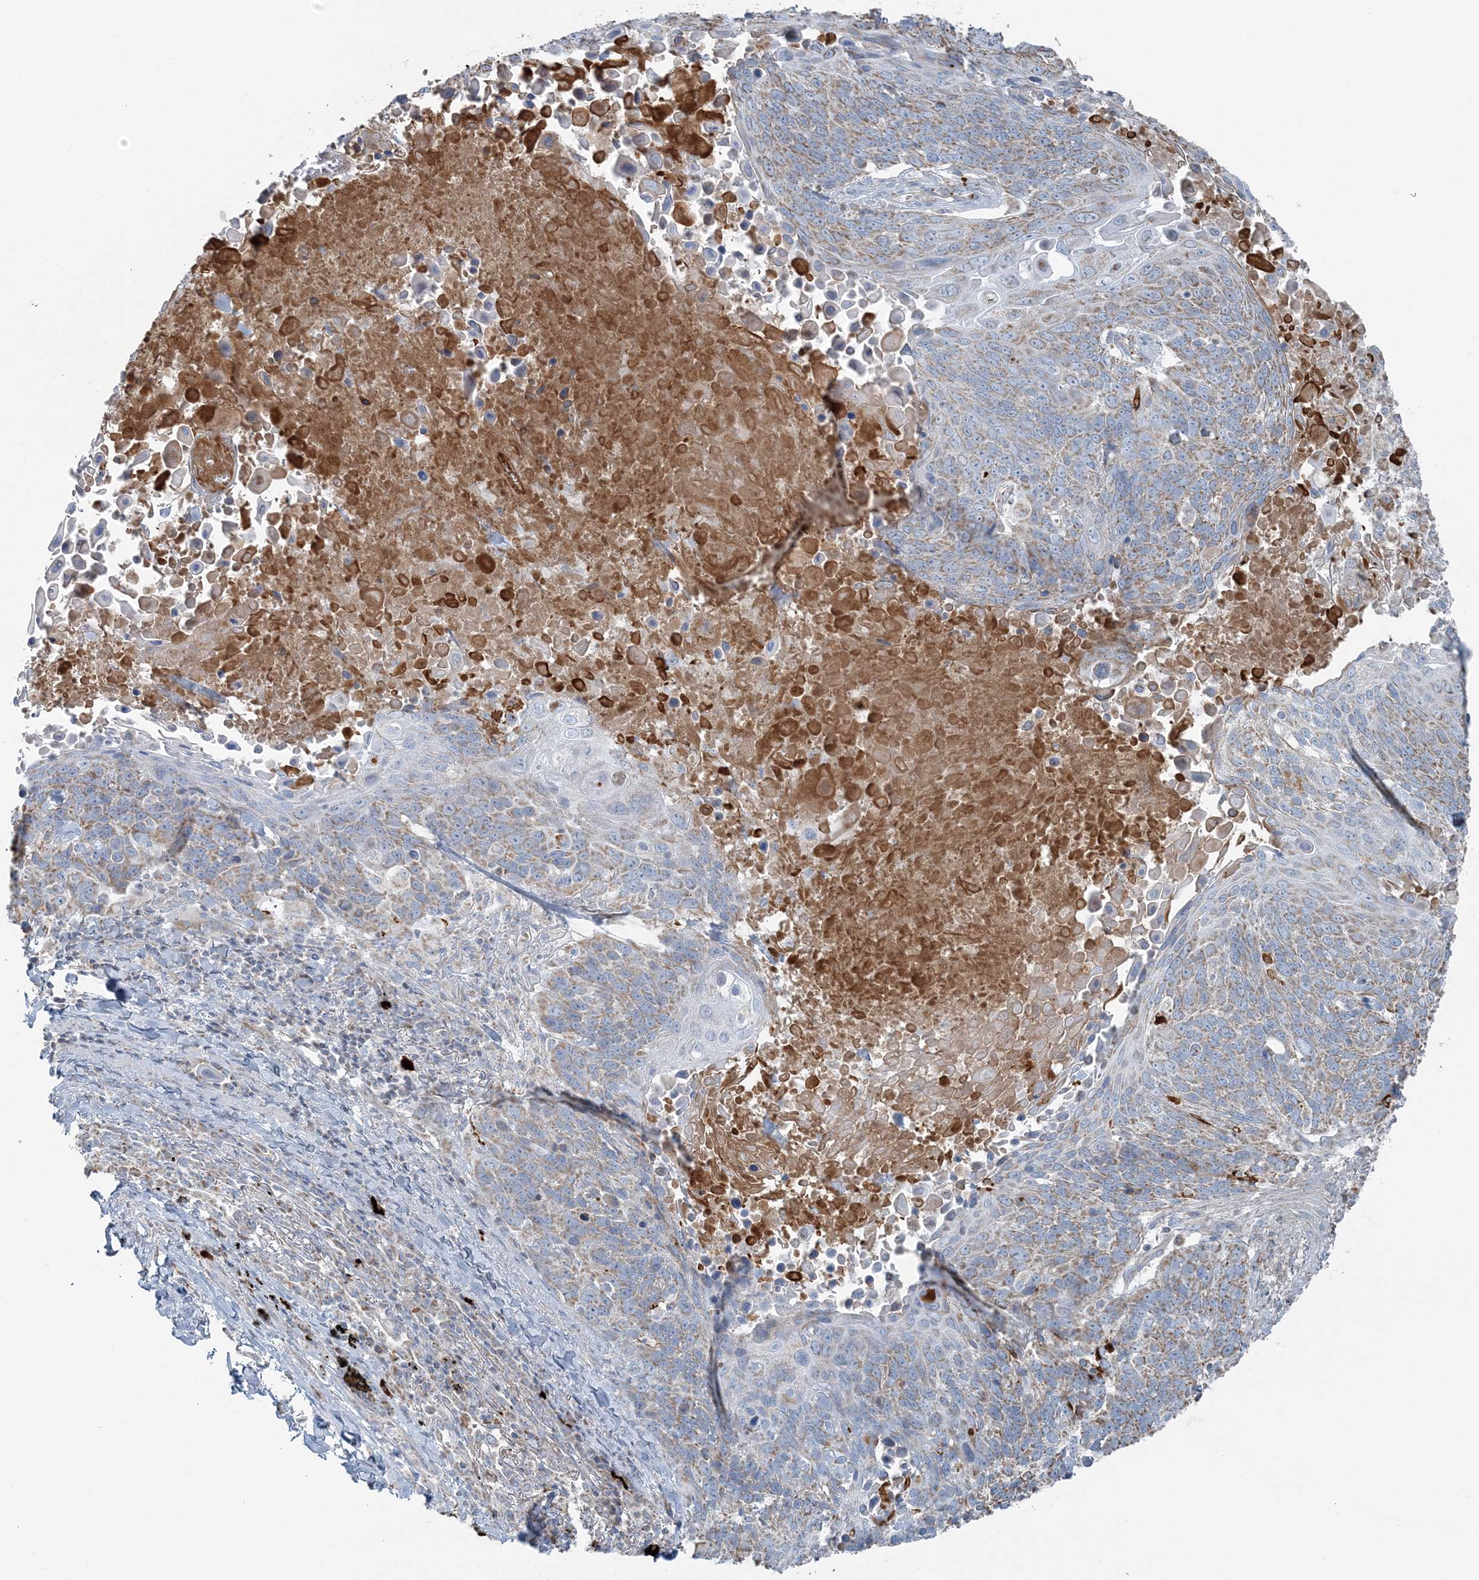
{"staining": {"intensity": "moderate", "quantity": "25%-75%", "location": "cytoplasmic/membranous"}, "tissue": "lung cancer", "cell_type": "Tumor cells", "image_type": "cancer", "snomed": [{"axis": "morphology", "description": "Squamous cell carcinoma, NOS"}, {"axis": "topography", "description": "Lung"}], "caption": "This photomicrograph reveals immunohistochemistry (IHC) staining of human lung squamous cell carcinoma, with medium moderate cytoplasmic/membranous expression in about 25%-75% of tumor cells.", "gene": "SLC22A16", "patient": {"sex": "male", "age": 66}}